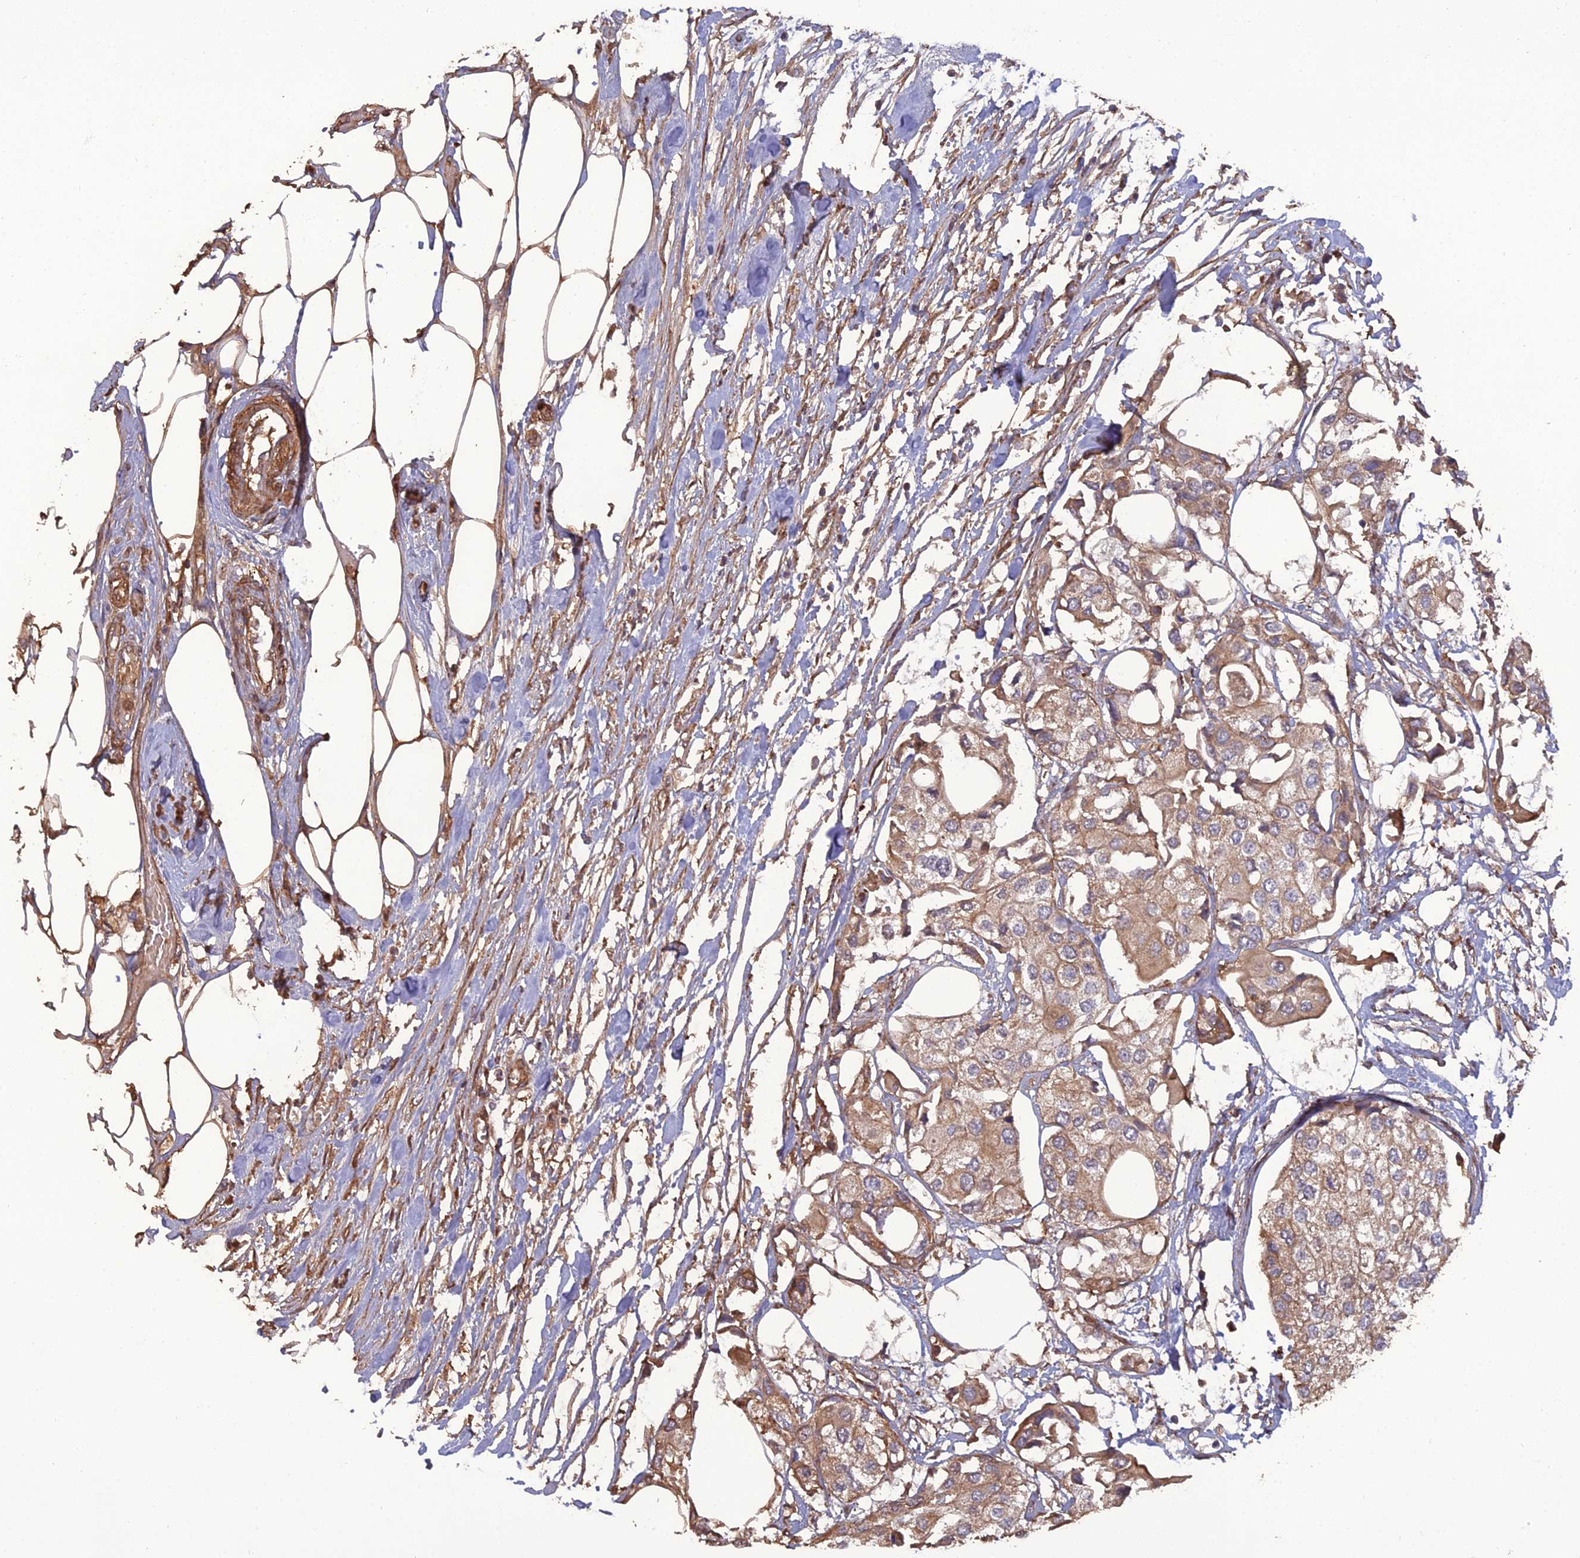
{"staining": {"intensity": "moderate", "quantity": "25%-75%", "location": "cytoplasmic/membranous"}, "tissue": "urothelial cancer", "cell_type": "Tumor cells", "image_type": "cancer", "snomed": [{"axis": "morphology", "description": "Urothelial carcinoma, High grade"}, {"axis": "topography", "description": "Urinary bladder"}], "caption": "The photomicrograph reveals staining of urothelial cancer, revealing moderate cytoplasmic/membranous protein staining (brown color) within tumor cells.", "gene": "ATP6V0A2", "patient": {"sex": "male", "age": 64}}